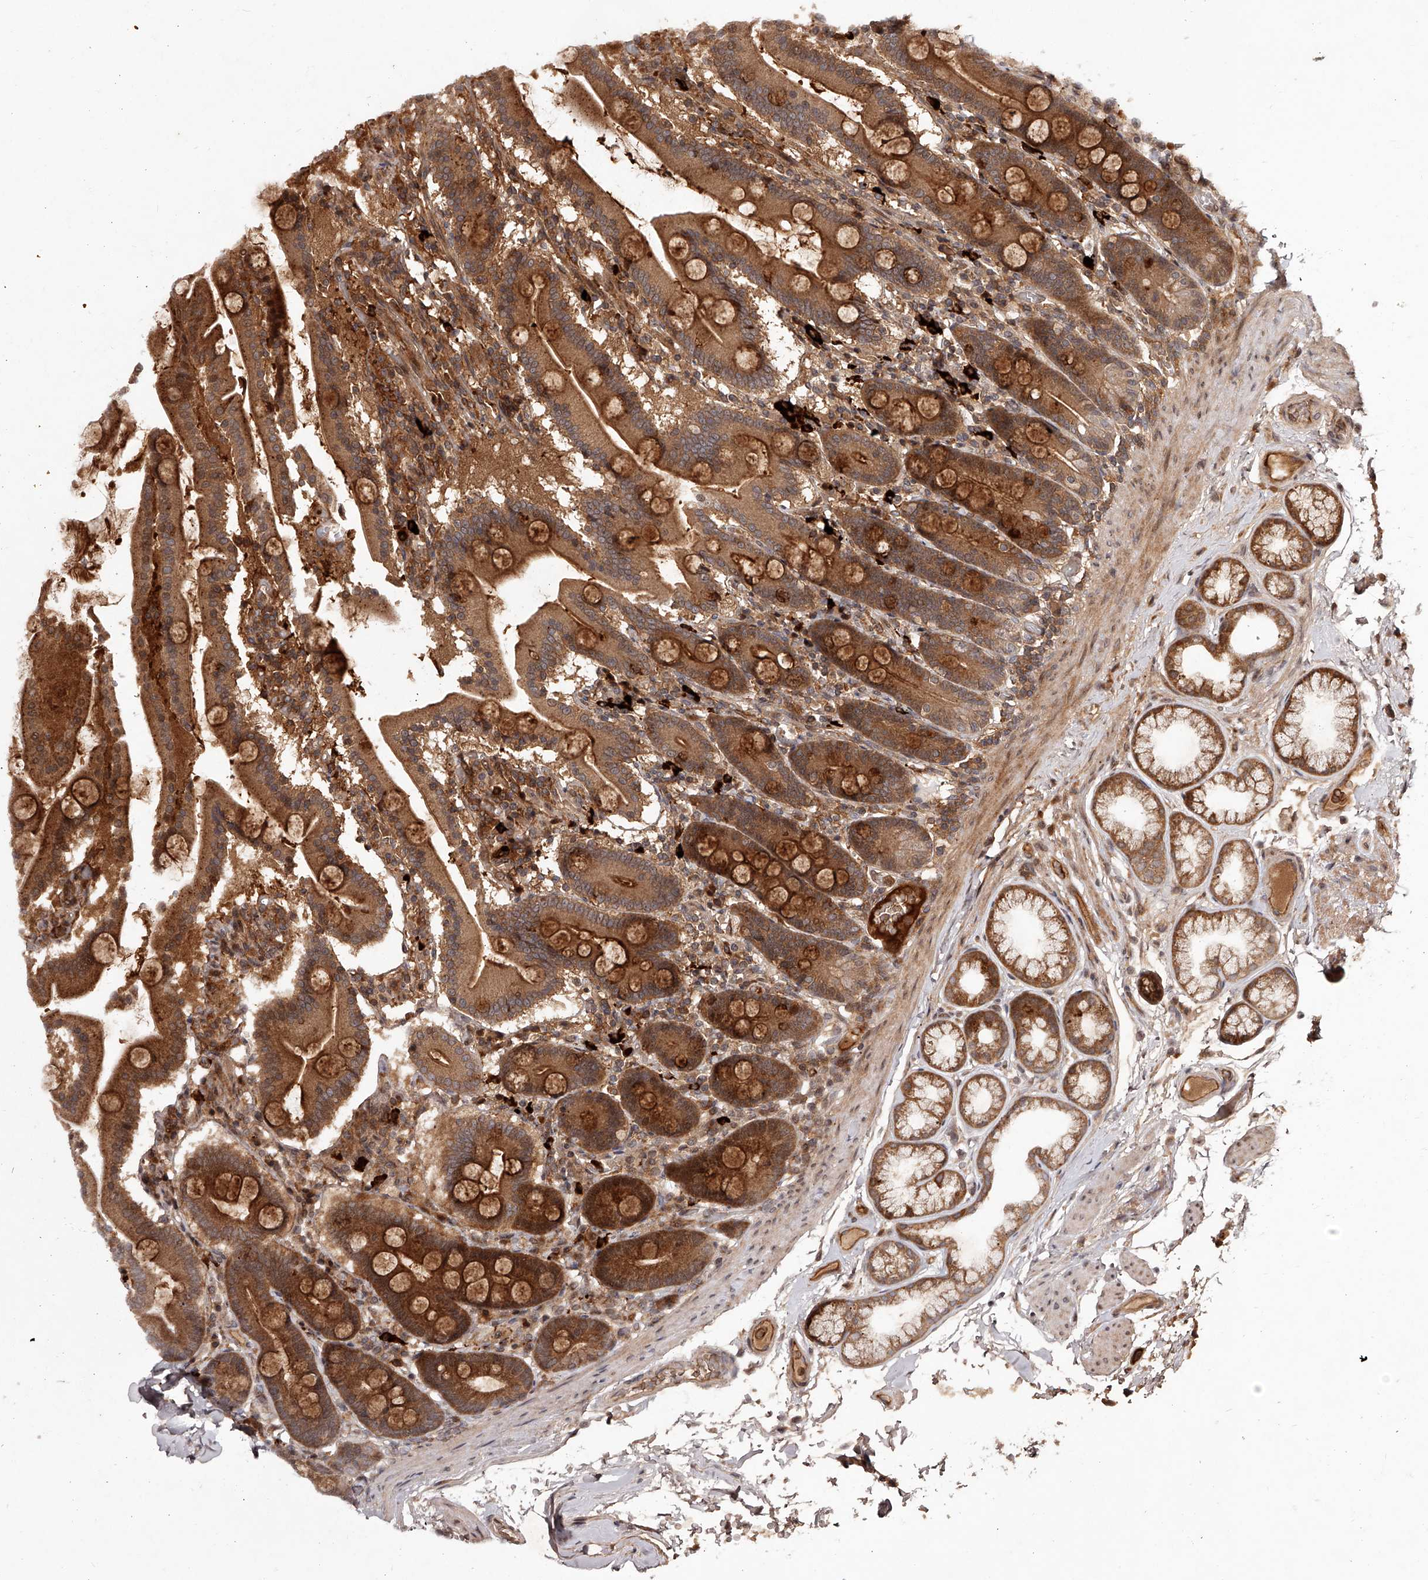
{"staining": {"intensity": "strong", "quantity": ">75%", "location": "cytoplasmic/membranous"}, "tissue": "duodenum", "cell_type": "Glandular cells", "image_type": "normal", "snomed": [{"axis": "morphology", "description": "Normal tissue, NOS"}, {"axis": "topography", "description": "Duodenum"}], "caption": "A micrograph showing strong cytoplasmic/membranous expression in approximately >75% of glandular cells in benign duodenum, as visualized by brown immunohistochemical staining.", "gene": "CRYZL1", "patient": {"sex": "male", "age": 55}}